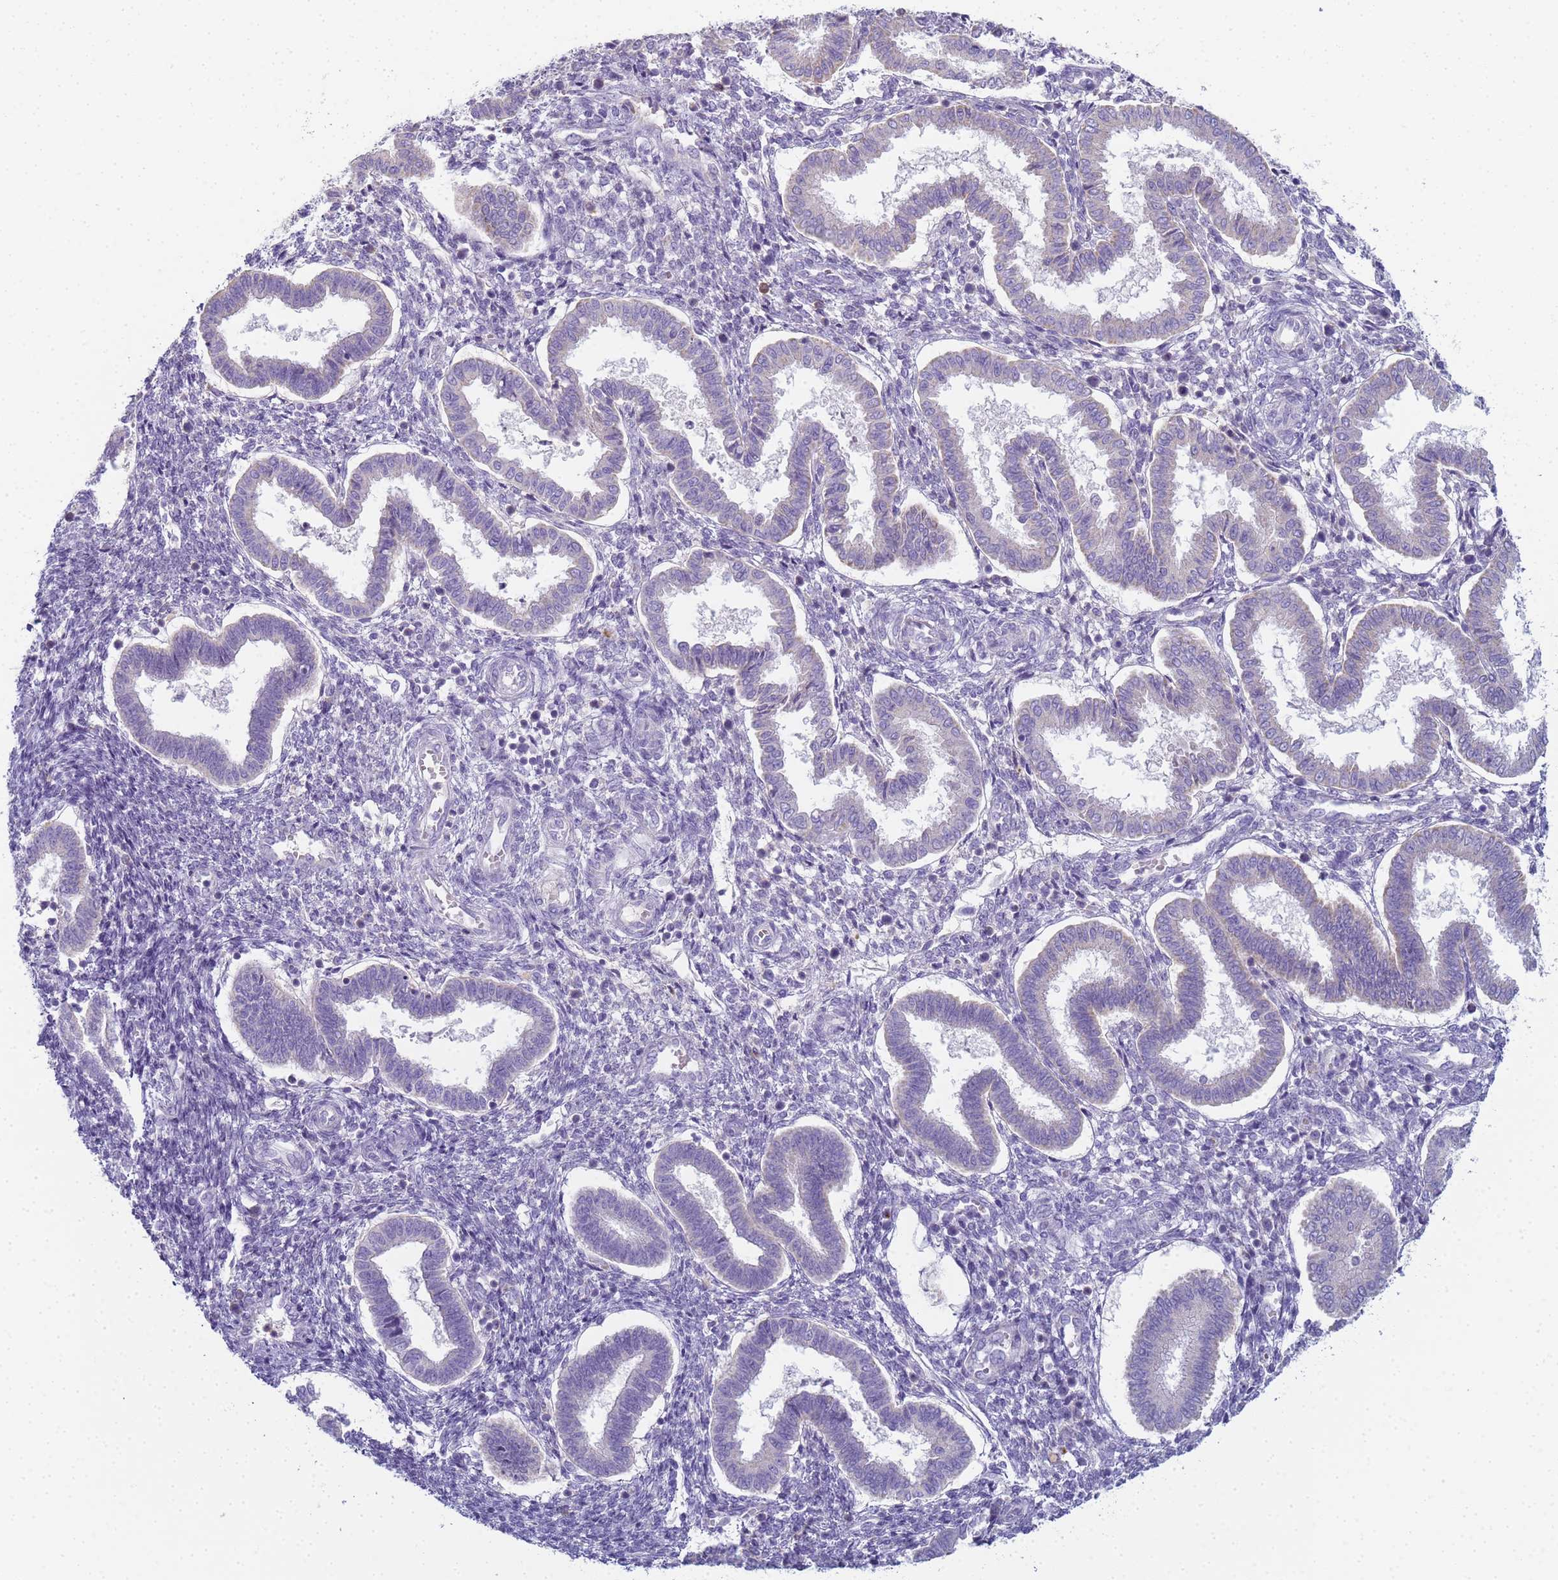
{"staining": {"intensity": "negative", "quantity": "none", "location": "none"}, "tissue": "endometrium", "cell_type": "Cells in endometrial stroma", "image_type": "normal", "snomed": [{"axis": "morphology", "description": "Normal tissue, NOS"}, {"axis": "topography", "description": "Endometrium"}], "caption": "Immunohistochemistry of benign endometrium demonstrates no expression in cells in endometrial stroma. (Brightfield microscopy of DAB immunohistochemistry at high magnification).", "gene": "CR1", "patient": {"sex": "female", "age": 24}}